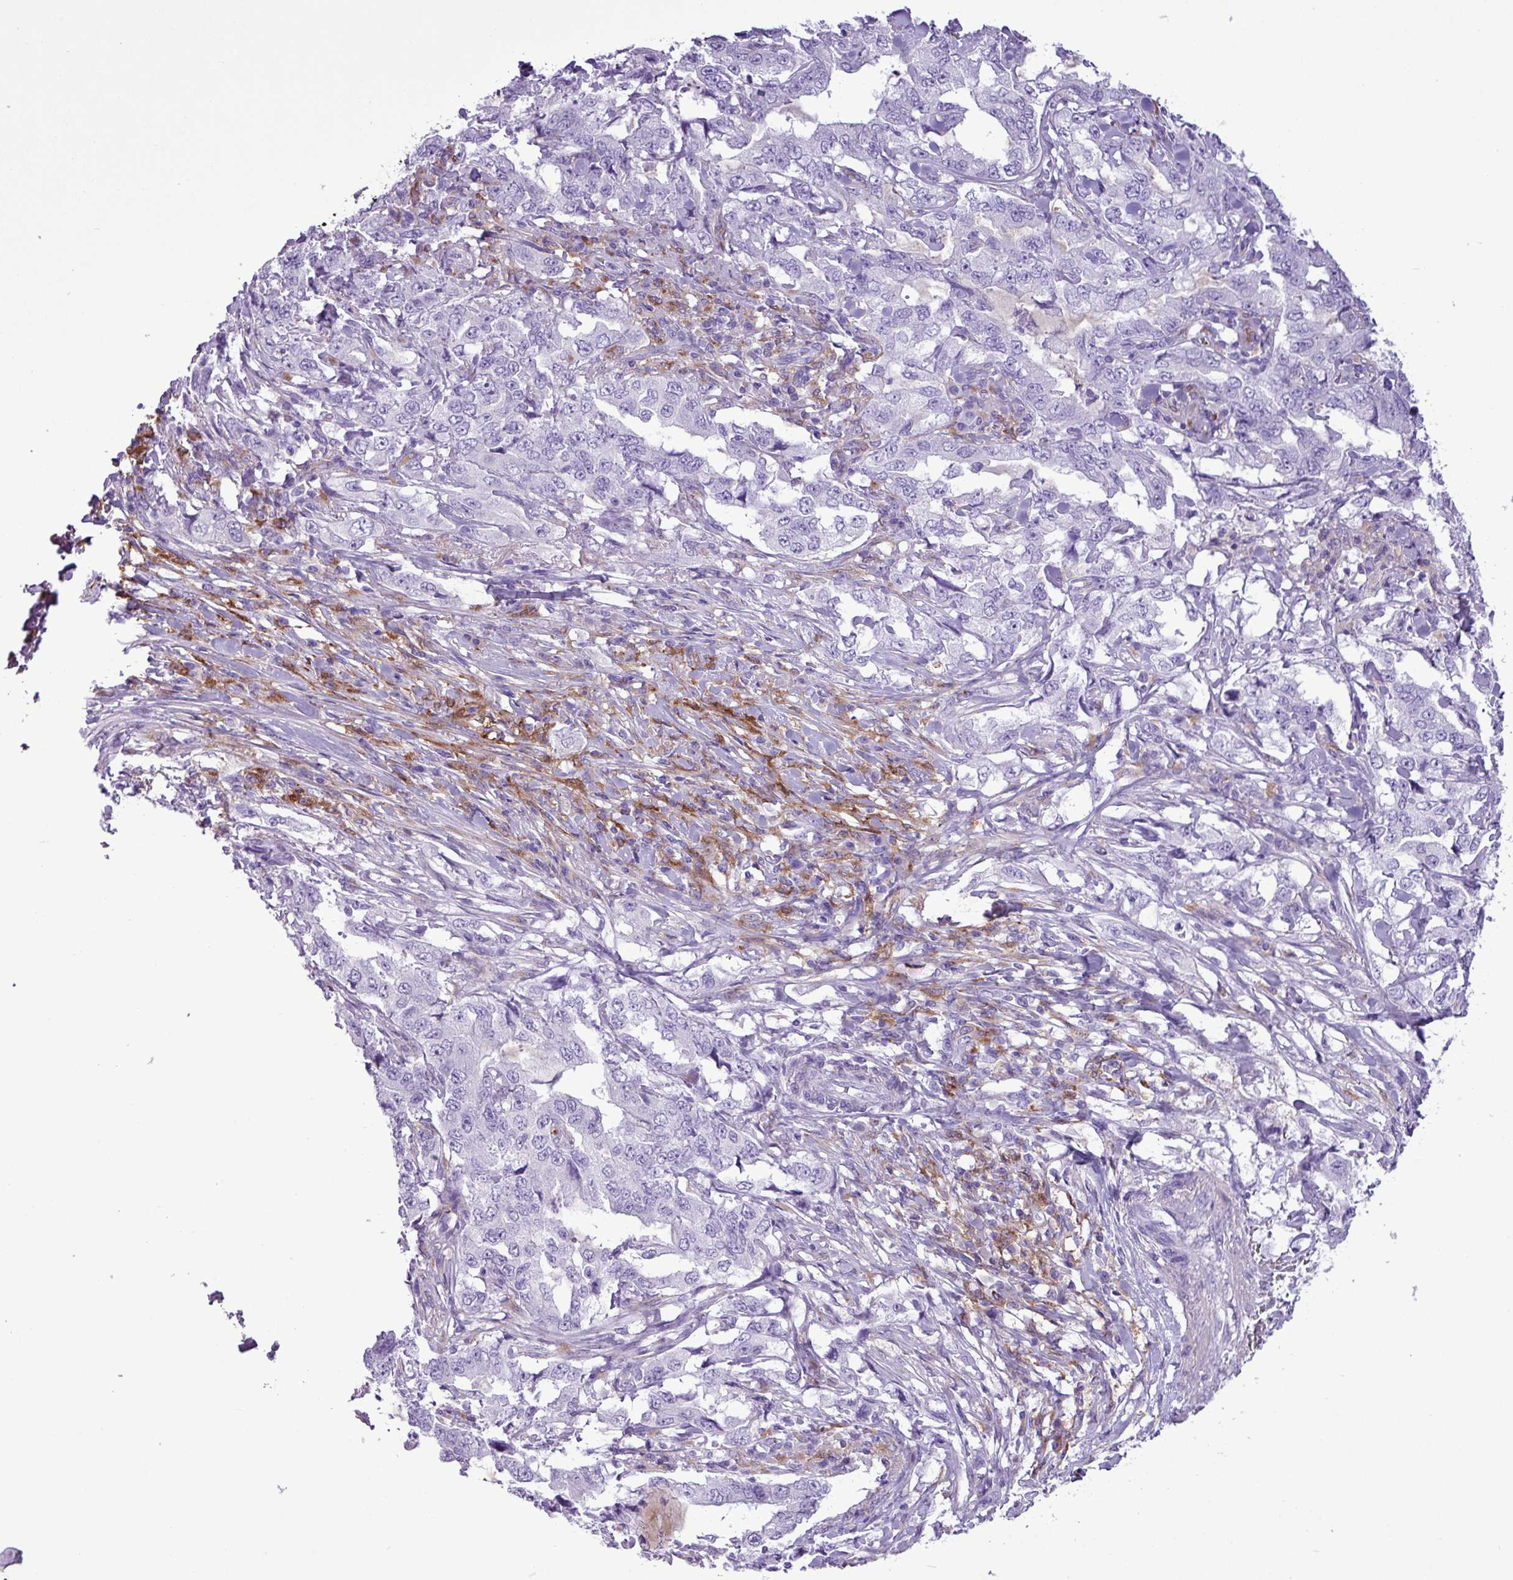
{"staining": {"intensity": "negative", "quantity": "none", "location": "none"}, "tissue": "lung cancer", "cell_type": "Tumor cells", "image_type": "cancer", "snomed": [{"axis": "morphology", "description": "Adenocarcinoma, NOS"}, {"axis": "topography", "description": "Lung"}], "caption": "Tumor cells are negative for protein expression in human lung cancer (adenocarcinoma).", "gene": "TMEM200C", "patient": {"sex": "female", "age": 51}}